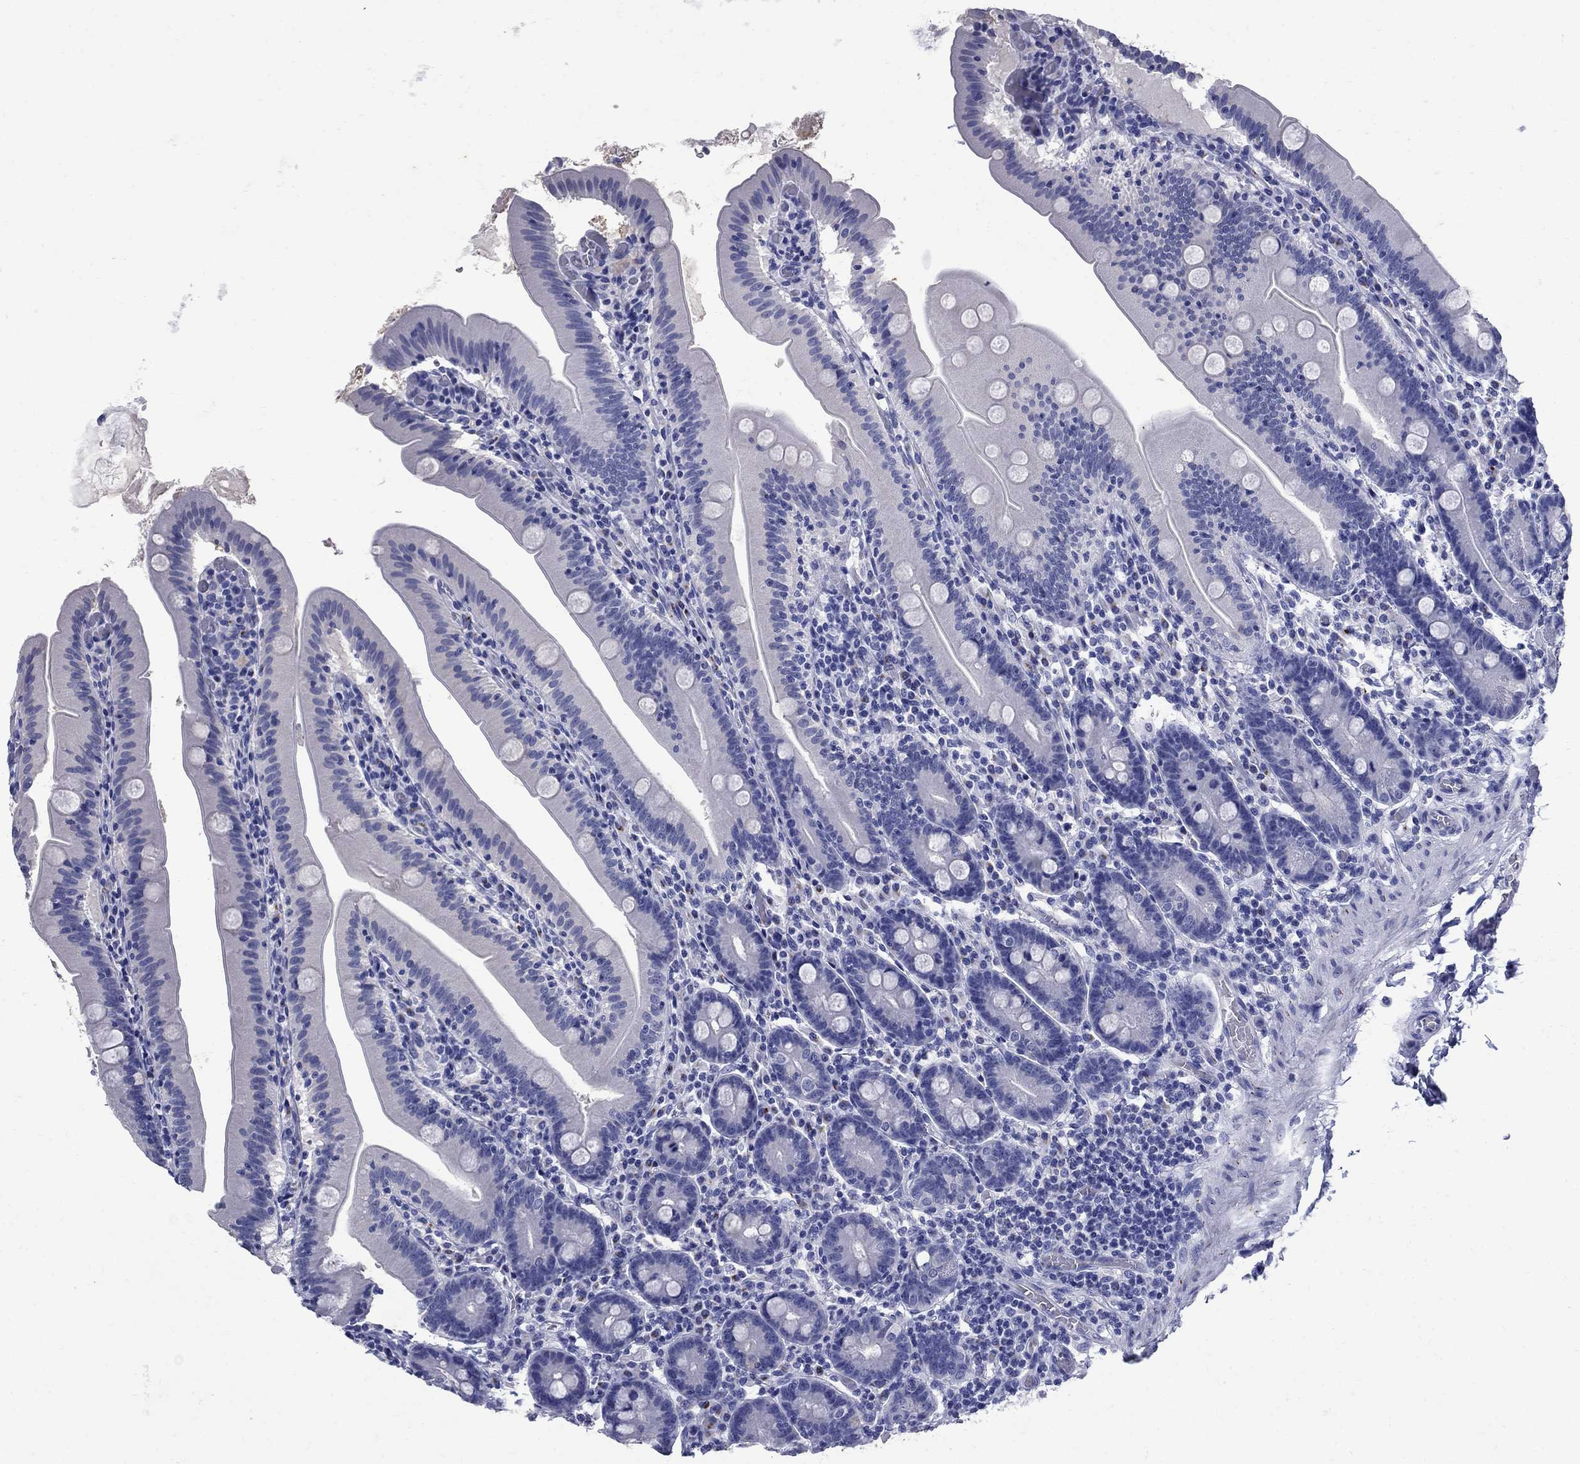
{"staining": {"intensity": "negative", "quantity": "none", "location": "none"}, "tissue": "small intestine", "cell_type": "Glandular cells", "image_type": "normal", "snomed": [{"axis": "morphology", "description": "Normal tissue, NOS"}, {"axis": "topography", "description": "Small intestine"}], "caption": "High magnification brightfield microscopy of benign small intestine stained with DAB (brown) and counterstained with hematoxylin (blue): glandular cells show no significant positivity.", "gene": "CD1A", "patient": {"sex": "male", "age": 37}}